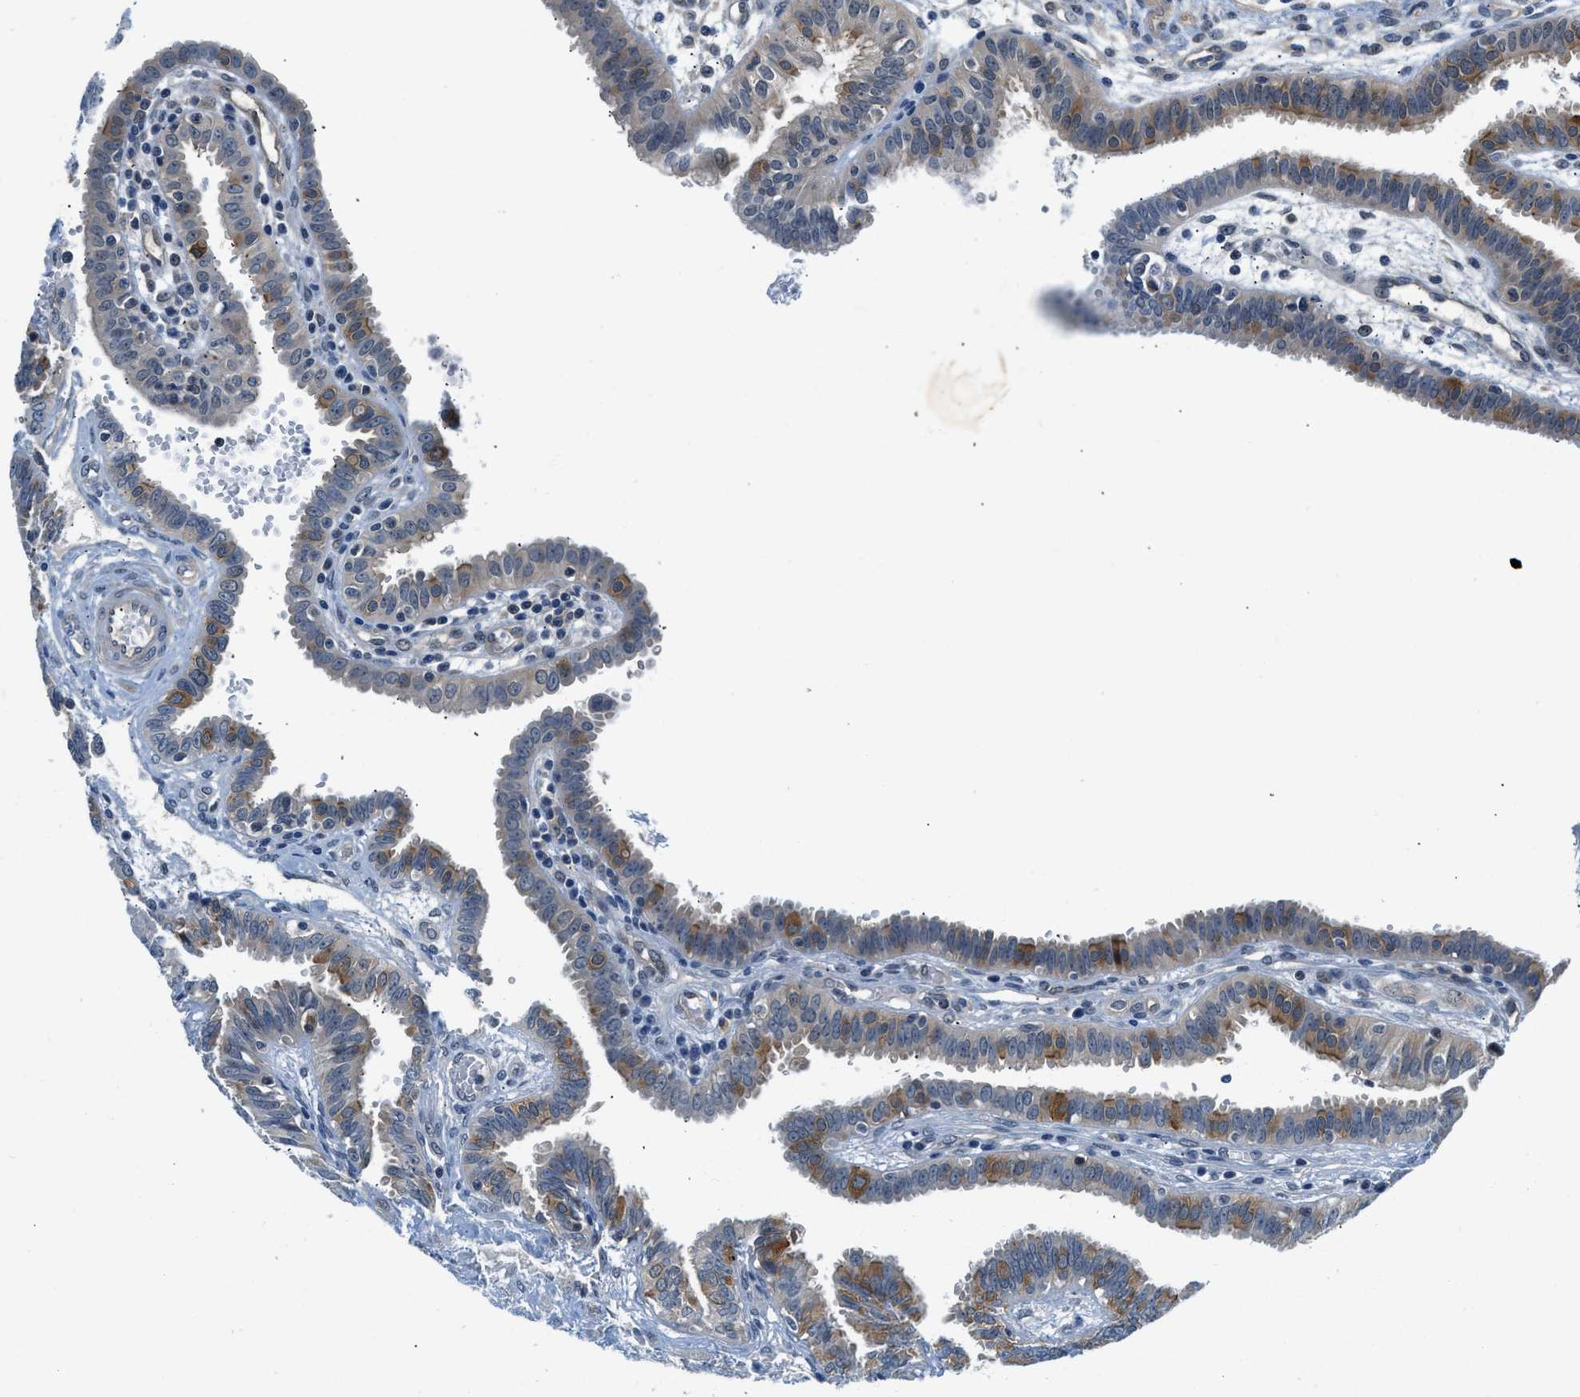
{"staining": {"intensity": "moderate", "quantity": "25%-75%", "location": "cytoplasmic/membranous"}, "tissue": "fallopian tube", "cell_type": "Glandular cells", "image_type": "normal", "snomed": [{"axis": "morphology", "description": "Normal tissue, NOS"}, {"axis": "topography", "description": "Fallopian tube"}, {"axis": "topography", "description": "Placenta"}], "caption": "DAB immunohistochemical staining of benign fallopian tube exhibits moderate cytoplasmic/membranous protein staining in approximately 25%-75% of glandular cells.", "gene": "CBLB", "patient": {"sex": "female", "age": 32}}